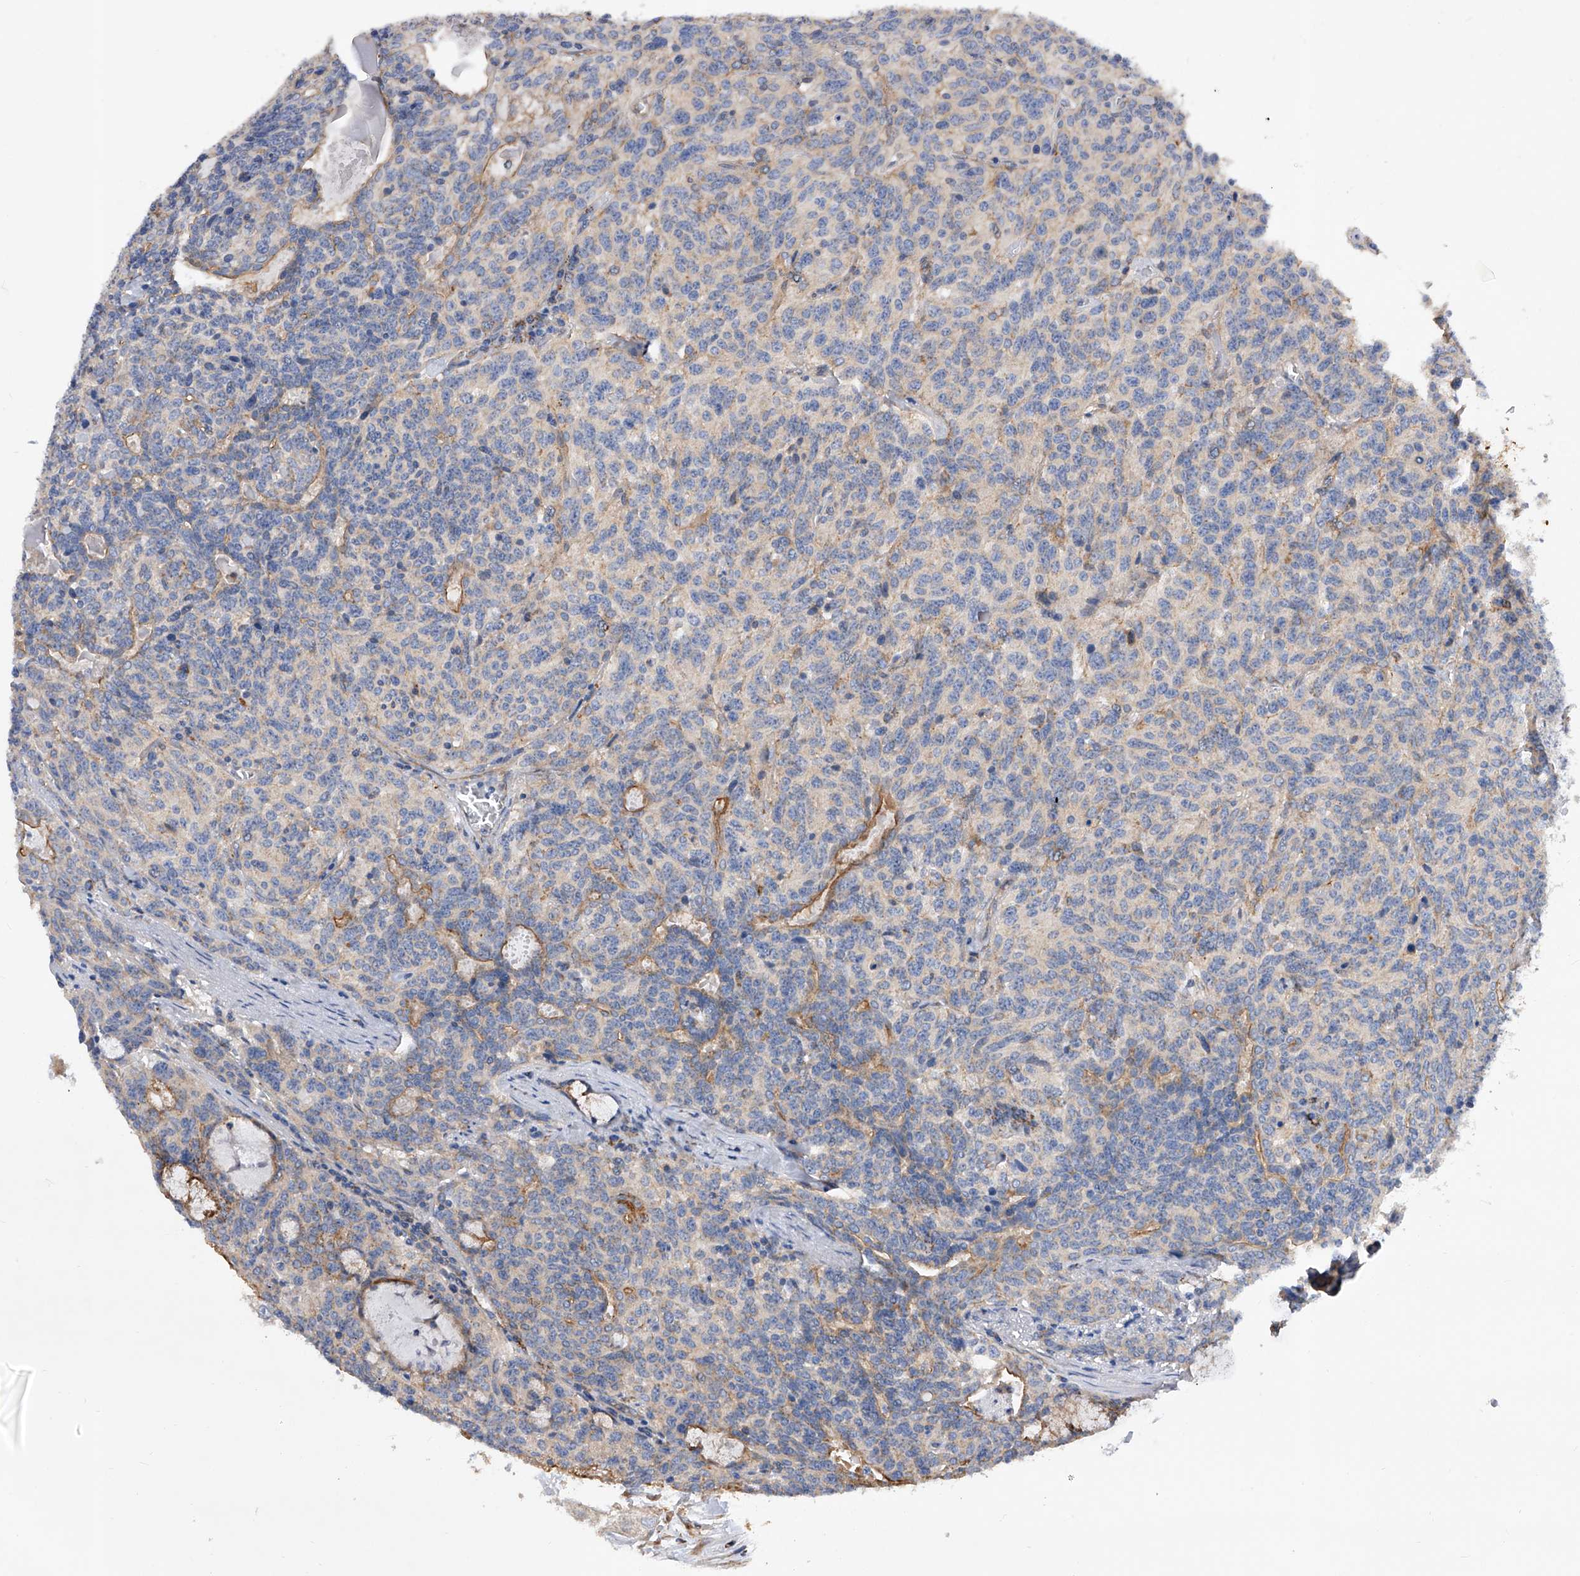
{"staining": {"intensity": "weak", "quantity": "25%-75%", "location": "cytoplasmic/membranous"}, "tissue": "carcinoid", "cell_type": "Tumor cells", "image_type": "cancer", "snomed": [{"axis": "morphology", "description": "Carcinoid, malignant, NOS"}, {"axis": "topography", "description": "Lung"}], "caption": "Immunohistochemistry photomicrograph of neoplastic tissue: carcinoid (malignant) stained using immunohistochemistry (IHC) exhibits low levels of weak protein expression localized specifically in the cytoplasmic/membranous of tumor cells, appearing as a cytoplasmic/membranous brown color.", "gene": "PDSS2", "patient": {"sex": "female", "age": 46}}